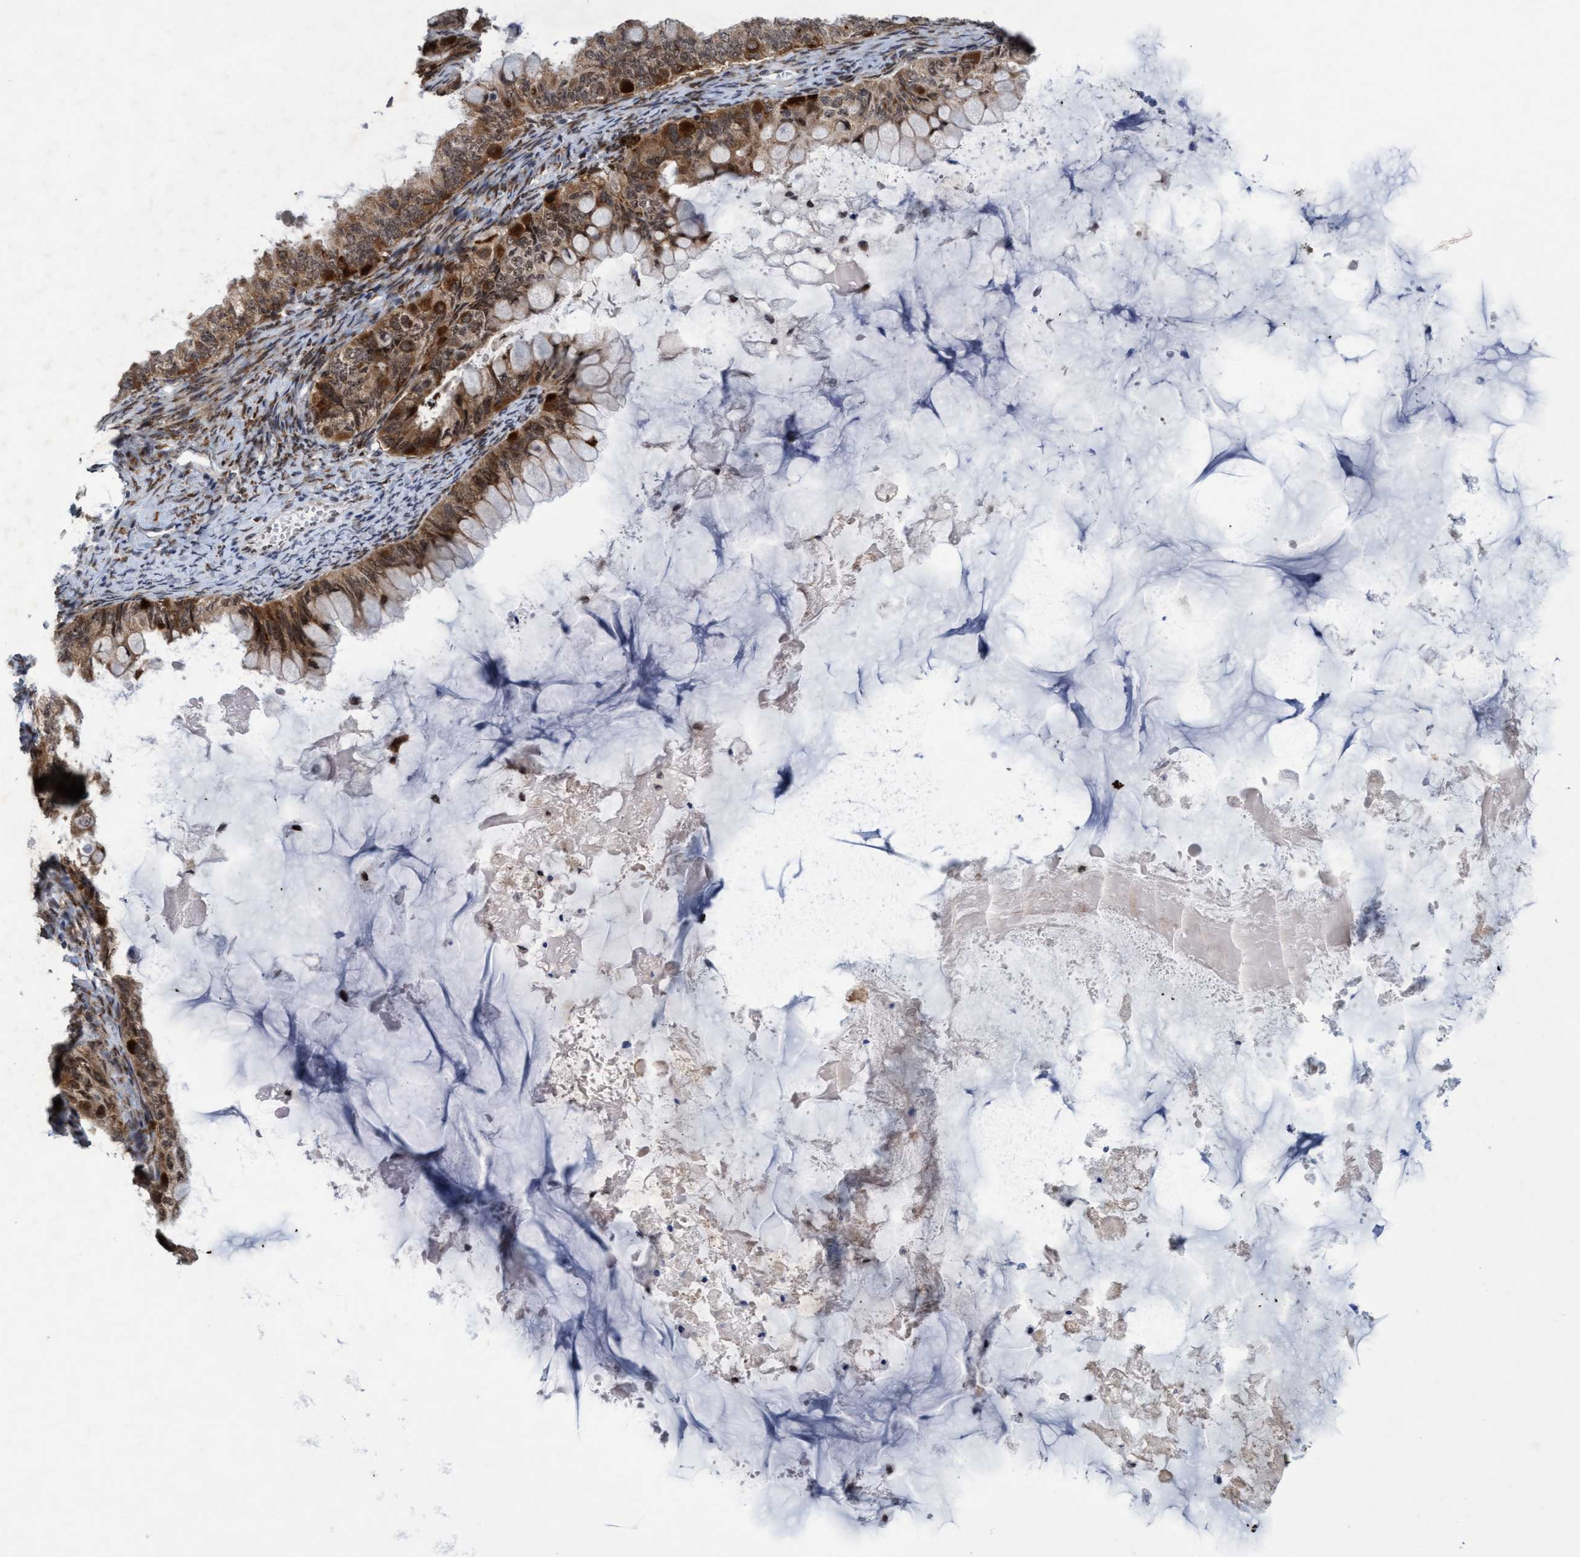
{"staining": {"intensity": "moderate", "quantity": ">75%", "location": "cytoplasmic/membranous,nuclear"}, "tissue": "ovarian cancer", "cell_type": "Tumor cells", "image_type": "cancer", "snomed": [{"axis": "morphology", "description": "Cystadenocarcinoma, mucinous, NOS"}, {"axis": "topography", "description": "Ovary"}], "caption": "Moderate cytoplasmic/membranous and nuclear staining is identified in approximately >75% of tumor cells in ovarian cancer. The protein of interest is stained brown, and the nuclei are stained in blue (DAB (3,3'-diaminobenzidine) IHC with brightfield microscopy, high magnification).", "gene": "GLT6D1", "patient": {"sex": "female", "age": 80}}